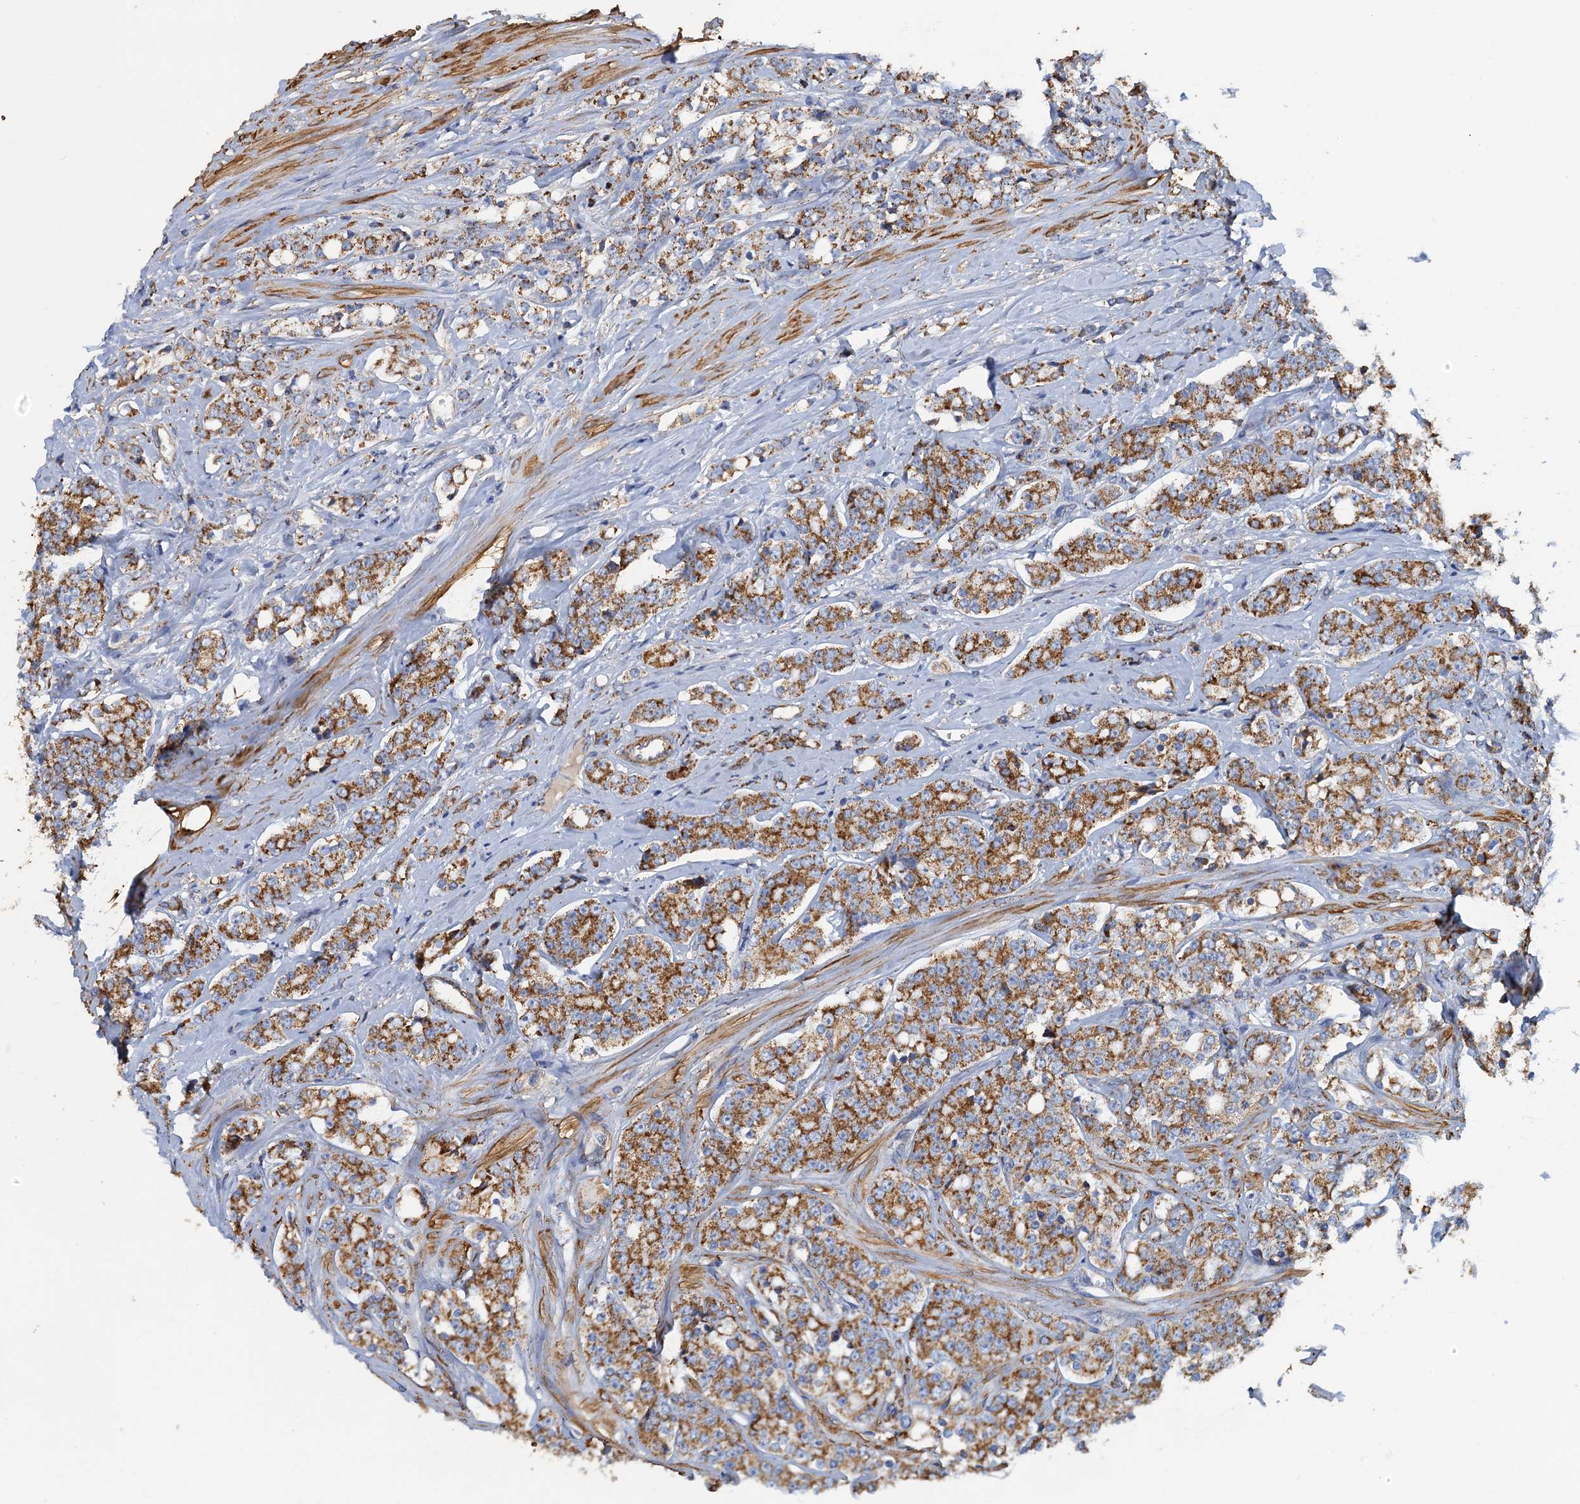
{"staining": {"intensity": "moderate", "quantity": ">75%", "location": "cytoplasmic/membranous"}, "tissue": "prostate cancer", "cell_type": "Tumor cells", "image_type": "cancer", "snomed": [{"axis": "morphology", "description": "Adenocarcinoma, High grade"}, {"axis": "topography", "description": "Prostate"}], "caption": "A micrograph showing moderate cytoplasmic/membranous expression in approximately >75% of tumor cells in prostate cancer, as visualized by brown immunohistochemical staining.", "gene": "GCSH", "patient": {"sex": "male", "age": 62}}